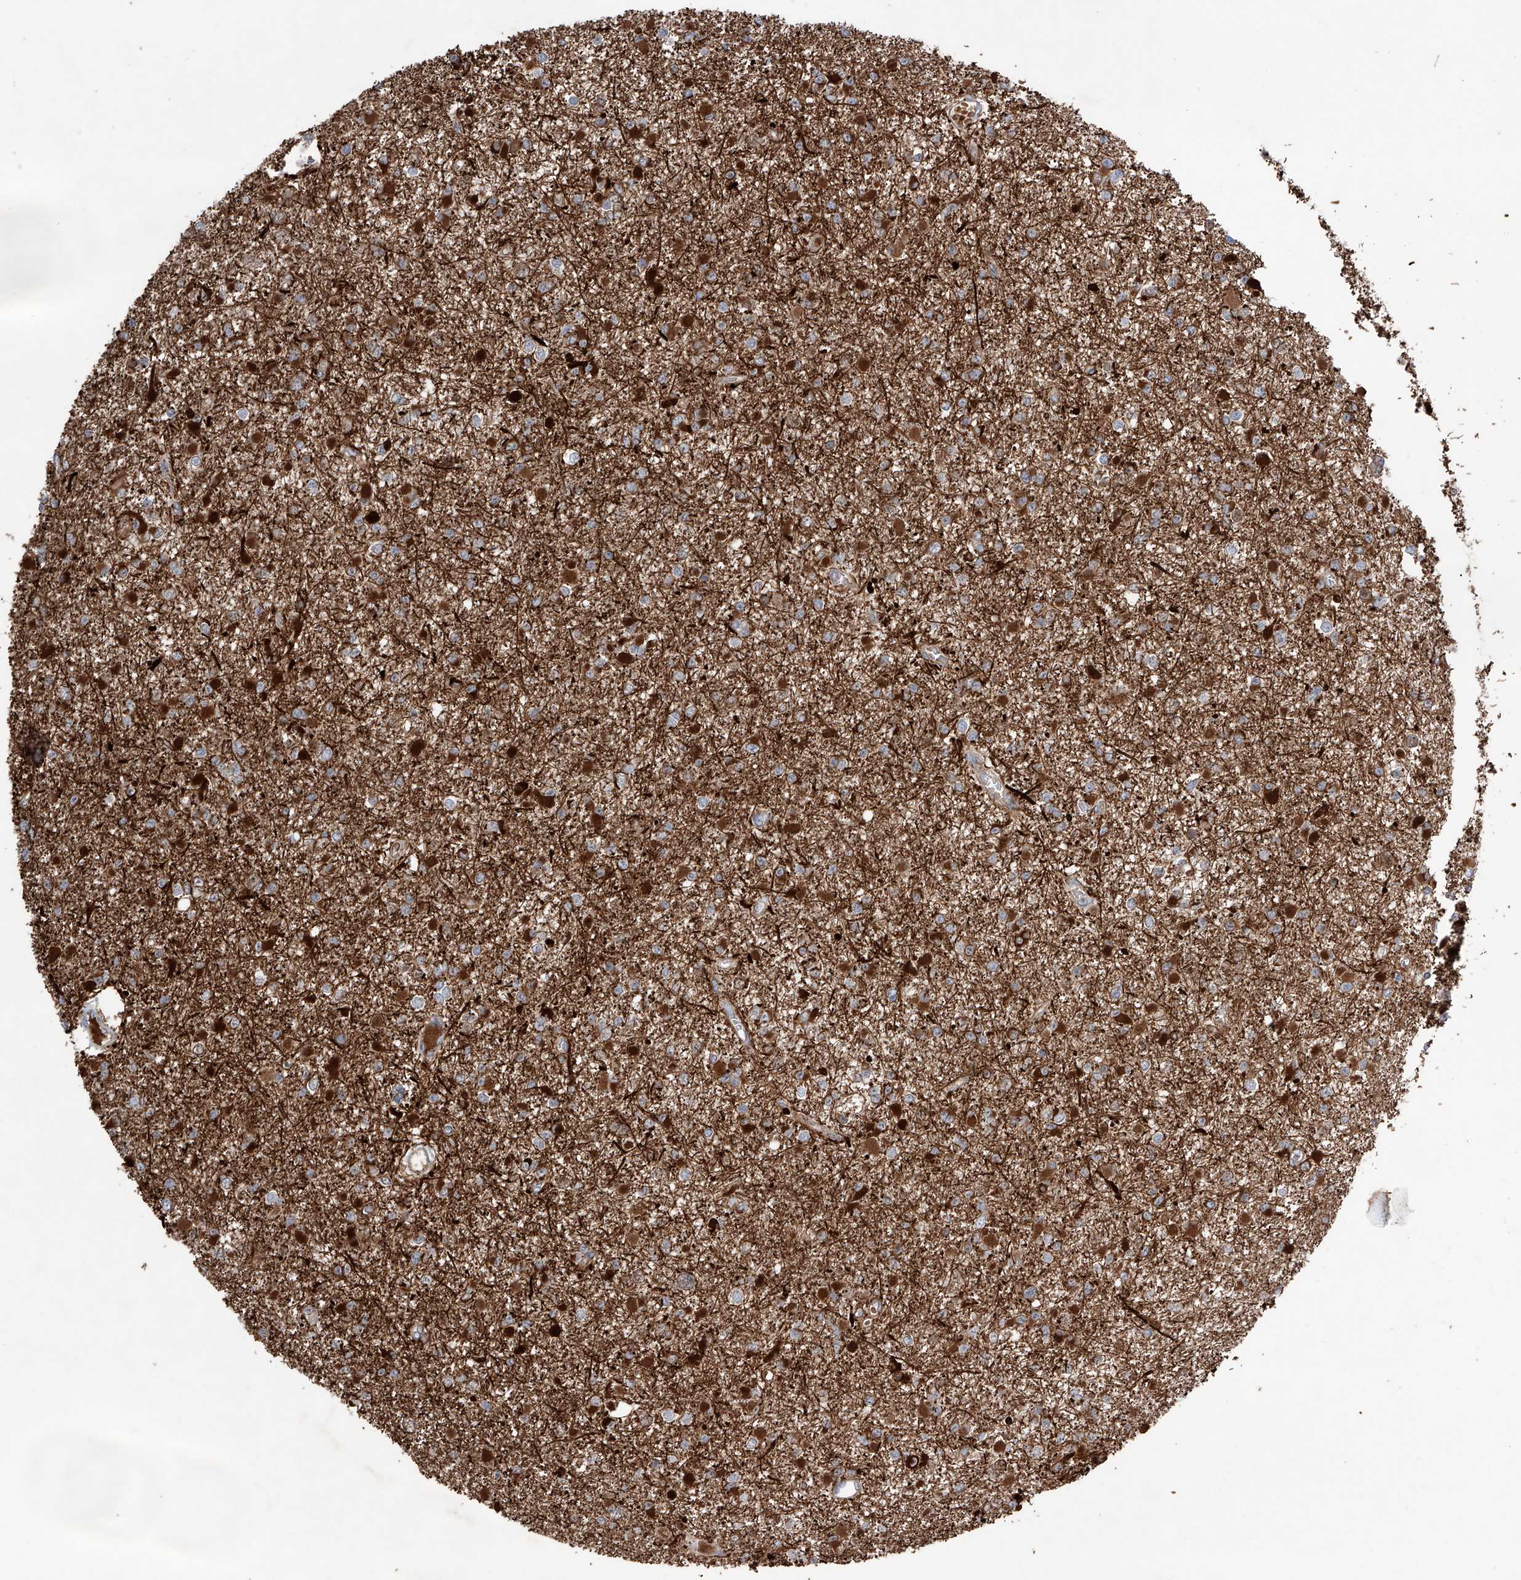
{"staining": {"intensity": "moderate", "quantity": ">75%", "location": "cytoplasmic/membranous"}, "tissue": "glioma", "cell_type": "Tumor cells", "image_type": "cancer", "snomed": [{"axis": "morphology", "description": "Glioma, malignant, Low grade"}, {"axis": "topography", "description": "Brain"}], "caption": "Glioma stained for a protein reveals moderate cytoplasmic/membranous positivity in tumor cells.", "gene": "EDN1", "patient": {"sex": "female", "age": 22}}